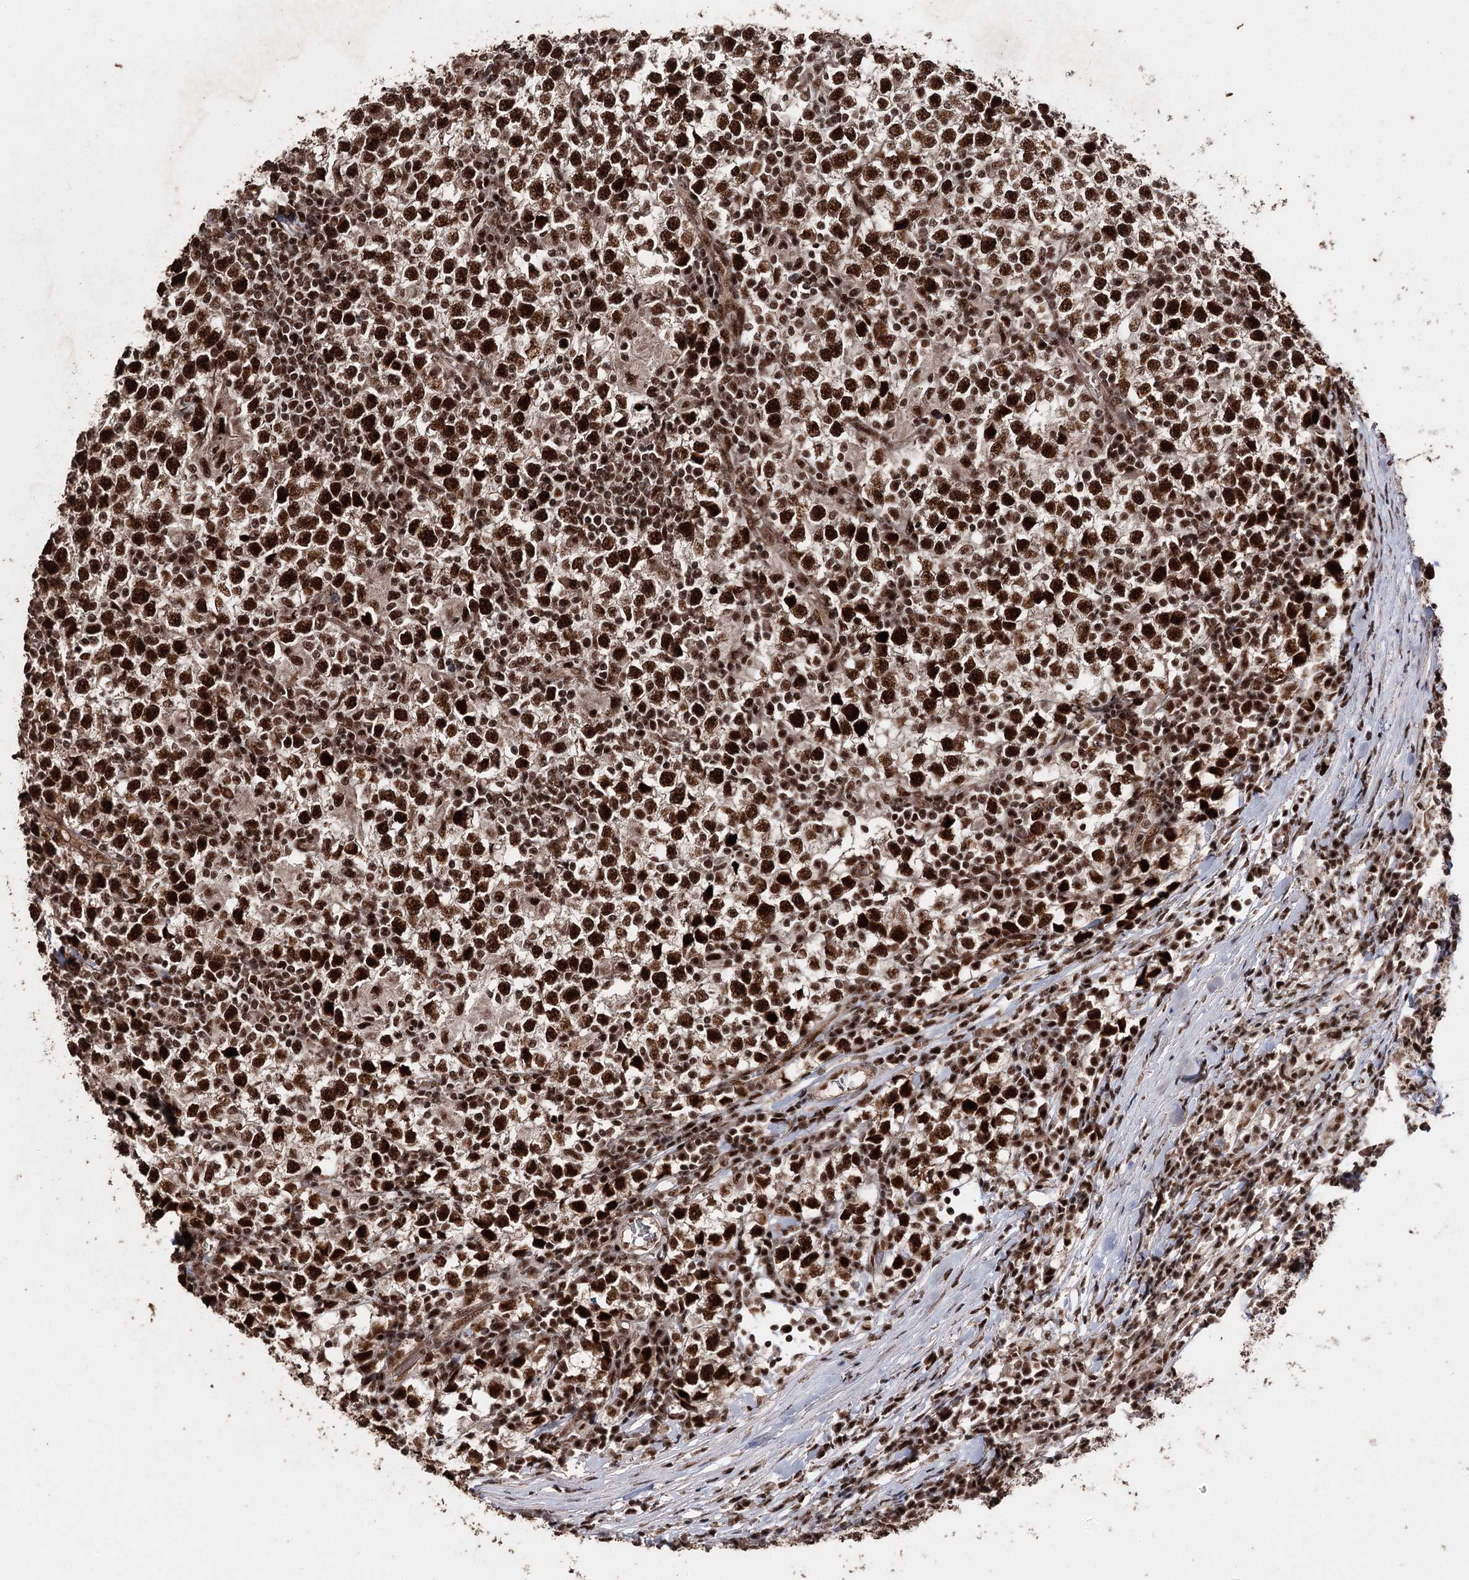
{"staining": {"intensity": "strong", "quantity": ">75%", "location": "nuclear"}, "tissue": "testis cancer", "cell_type": "Tumor cells", "image_type": "cancer", "snomed": [{"axis": "morphology", "description": "Seminoma, NOS"}, {"axis": "topography", "description": "Testis"}], "caption": "A histopathology image showing strong nuclear expression in about >75% of tumor cells in seminoma (testis), as visualized by brown immunohistochemical staining.", "gene": "U2SURP", "patient": {"sex": "male", "age": 65}}